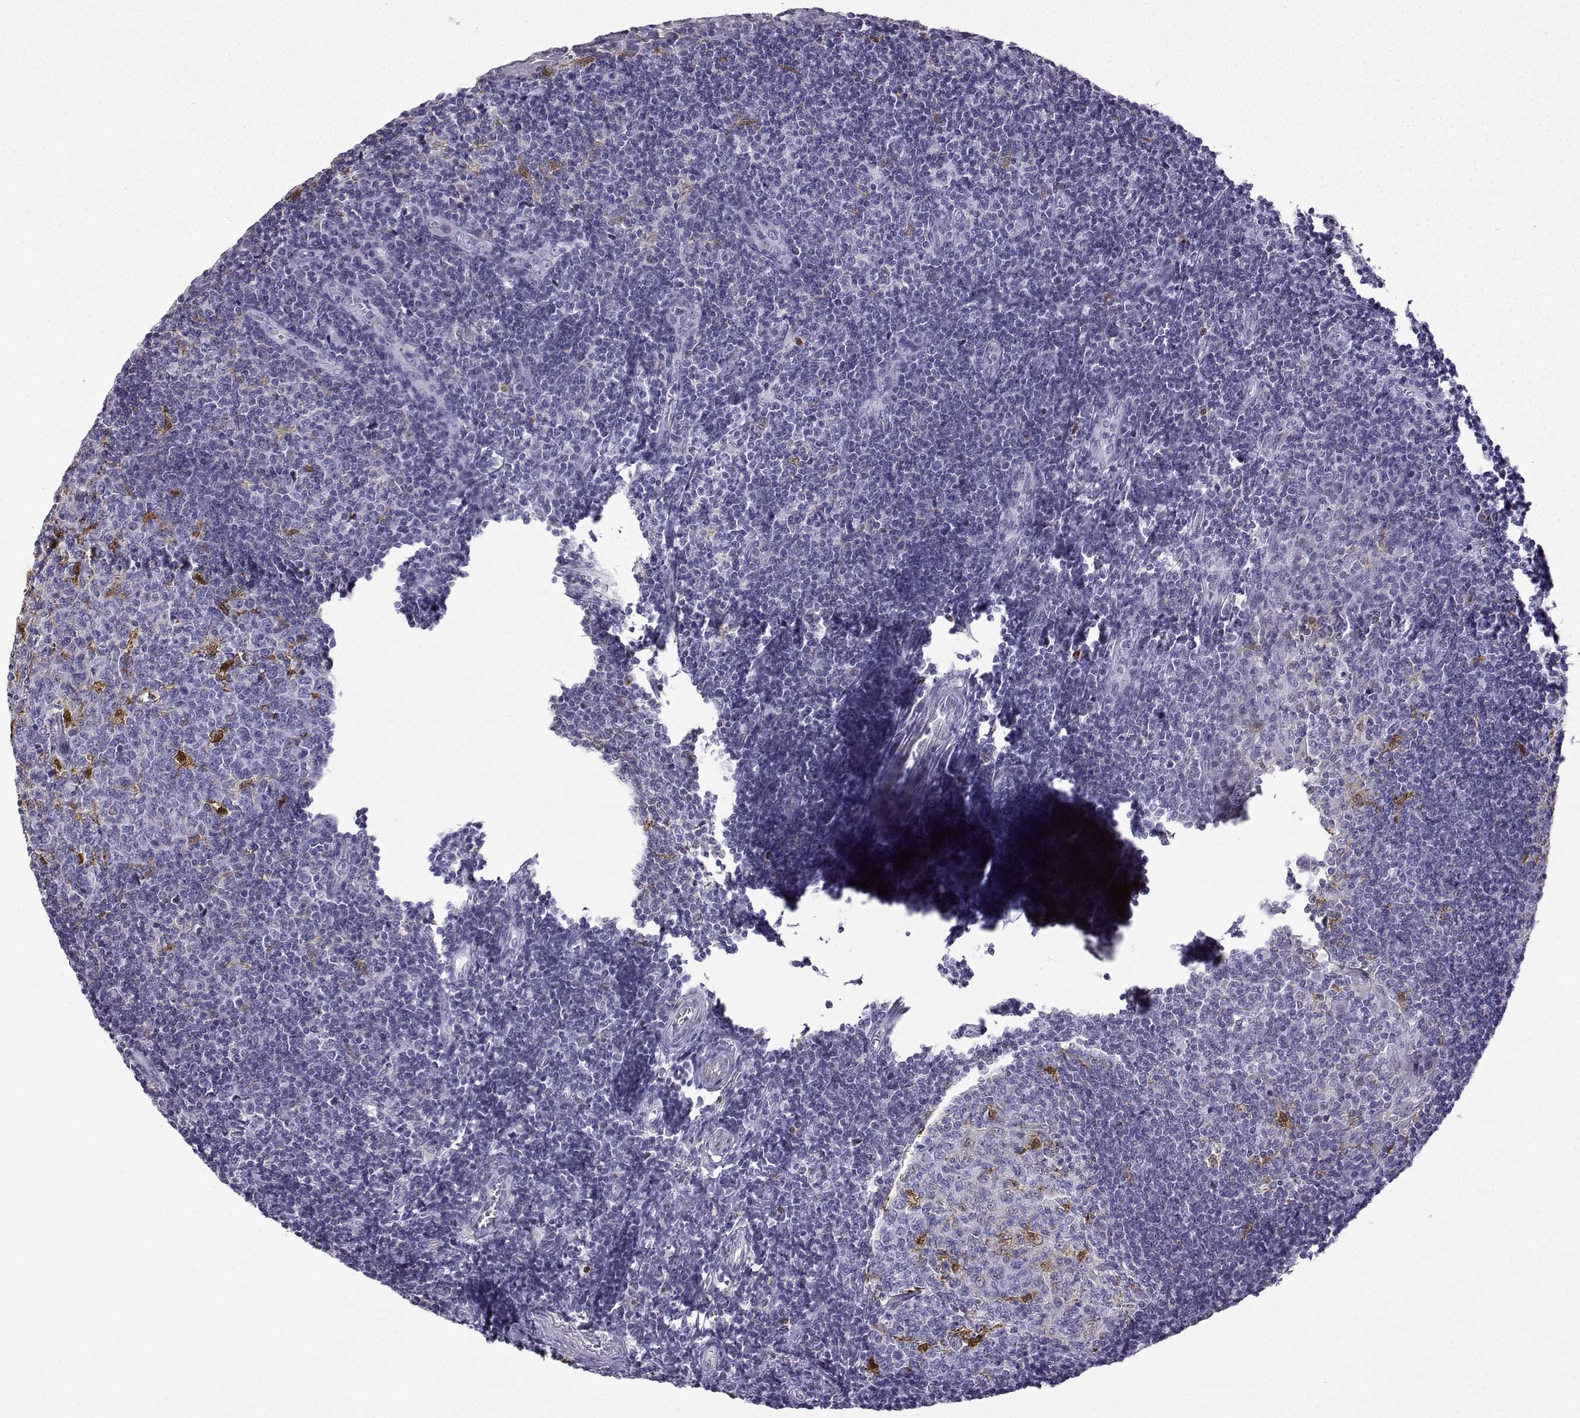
{"staining": {"intensity": "moderate", "quantity": "<25%", "location": "cytoplasmic/membranous,nuclear"}, "tissue": "tonsil", "cell_type": "Germinal center cells", "image_type": "normal", "snomed": [{"axis": "morphology", "description": "Normal tissue, NOS"}, {"axis": "topography", "description": "Tonsil"}], "caption": "Immunohistochemical staining of benign tonsil displays moderate cytoplasmic/membranous,nuclear protein expression in about <25% of germinal center cells.", "gene": "HTR7", "patient": {"sex": "female", "age": 13}}